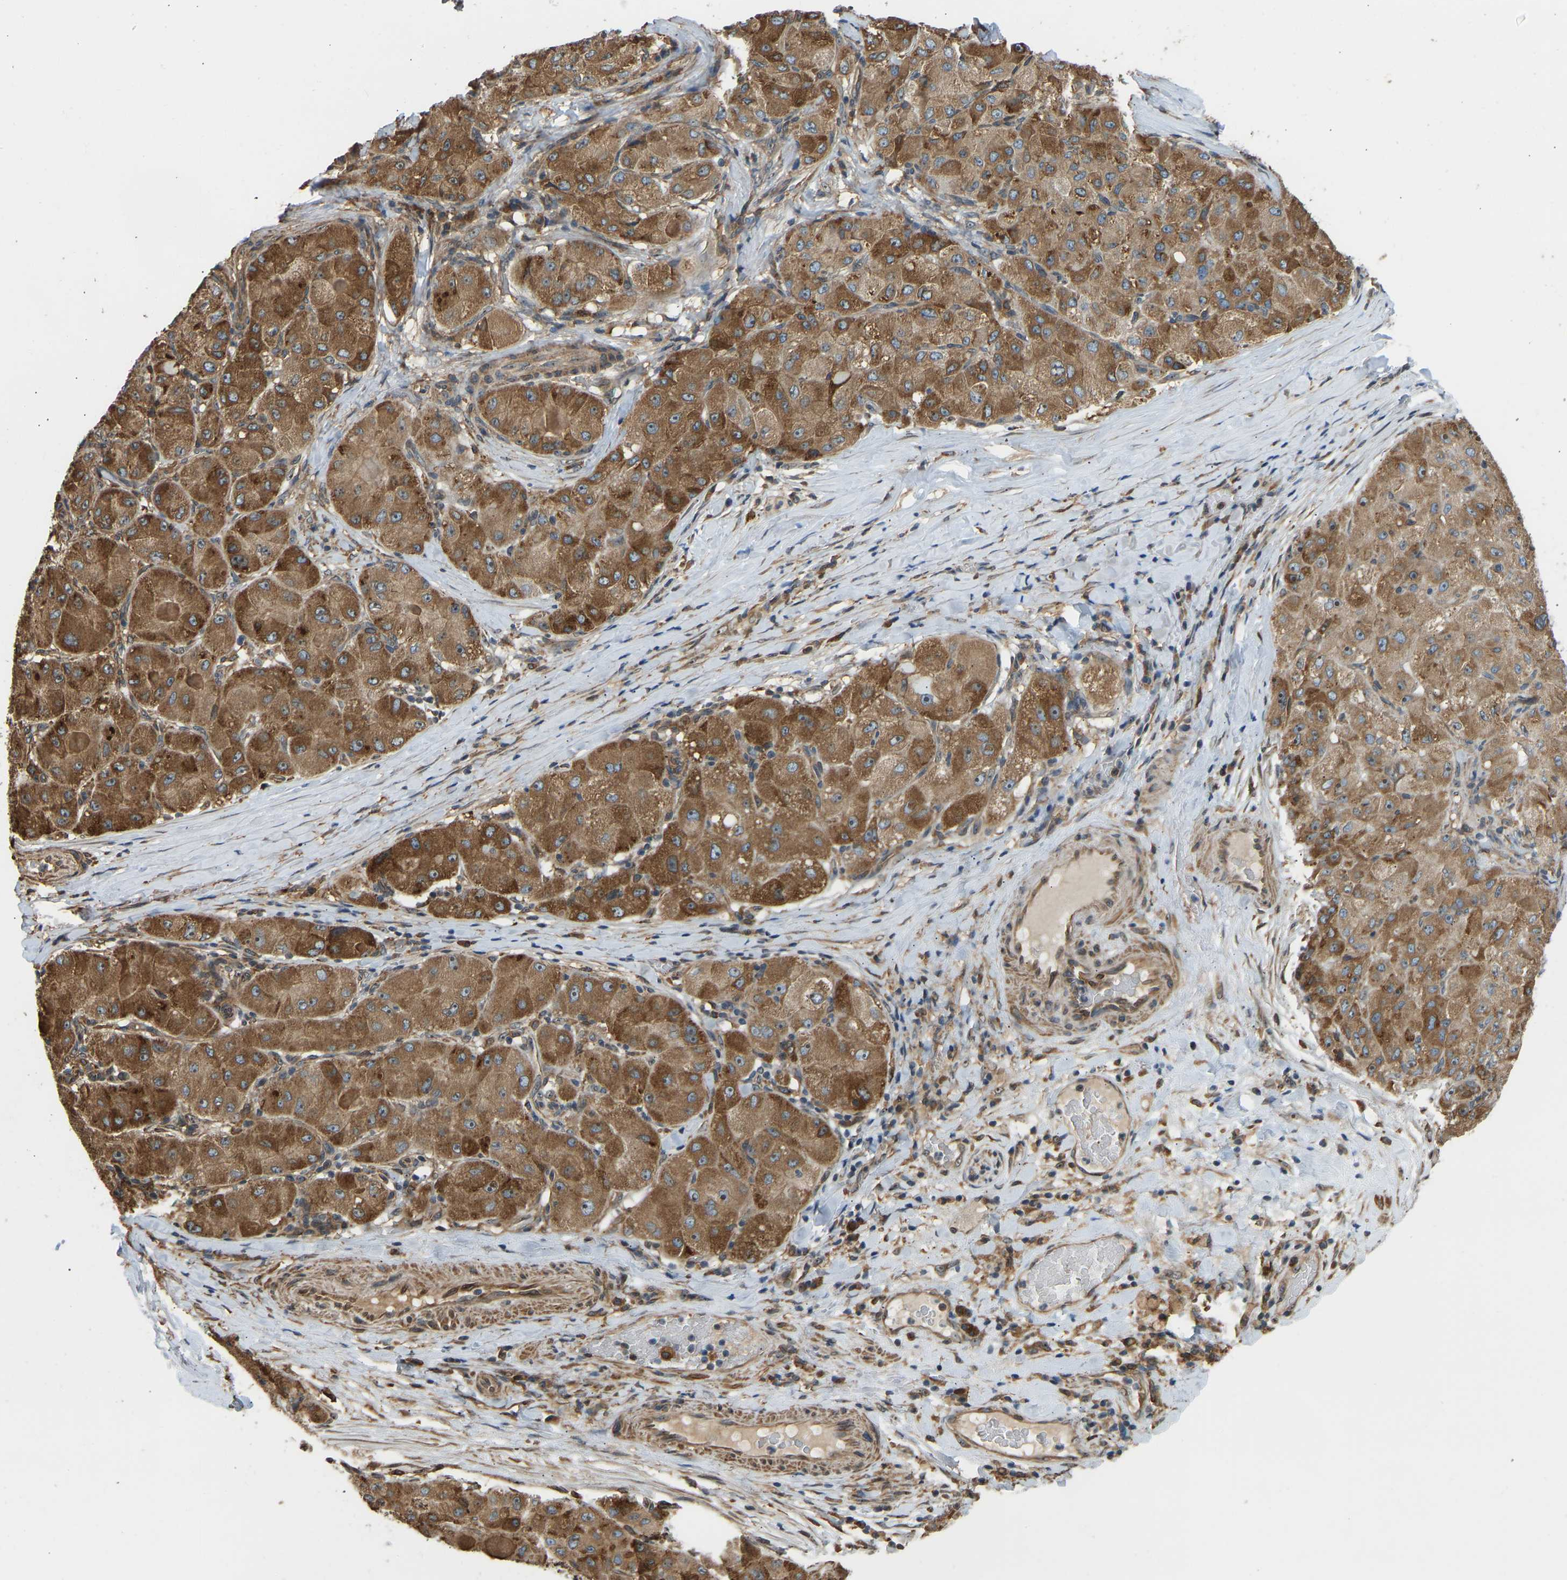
{"staining": {"intensity": "moderate", "quantity": ">75%", "location": "cytoplasmic/membranous"}, "tissue": "liver cancer", "cell_type": "Tumor cells", "image_type": "cancer", "snomed": [{"axis": "morphology", "description": "Carcinoma, Hepatocellular, NOS"}, {"axis": "topography", "description": "Liver"}], "caption": "Approximately >75% of tumor cells in human hepatocellular carcinoma (liver) display moderate cytoplasmic/membranous protein expression as visualized by brown immunohistochemical staining.", "gene": "OS9", "patient": {"sex": "male", "age": 80}}